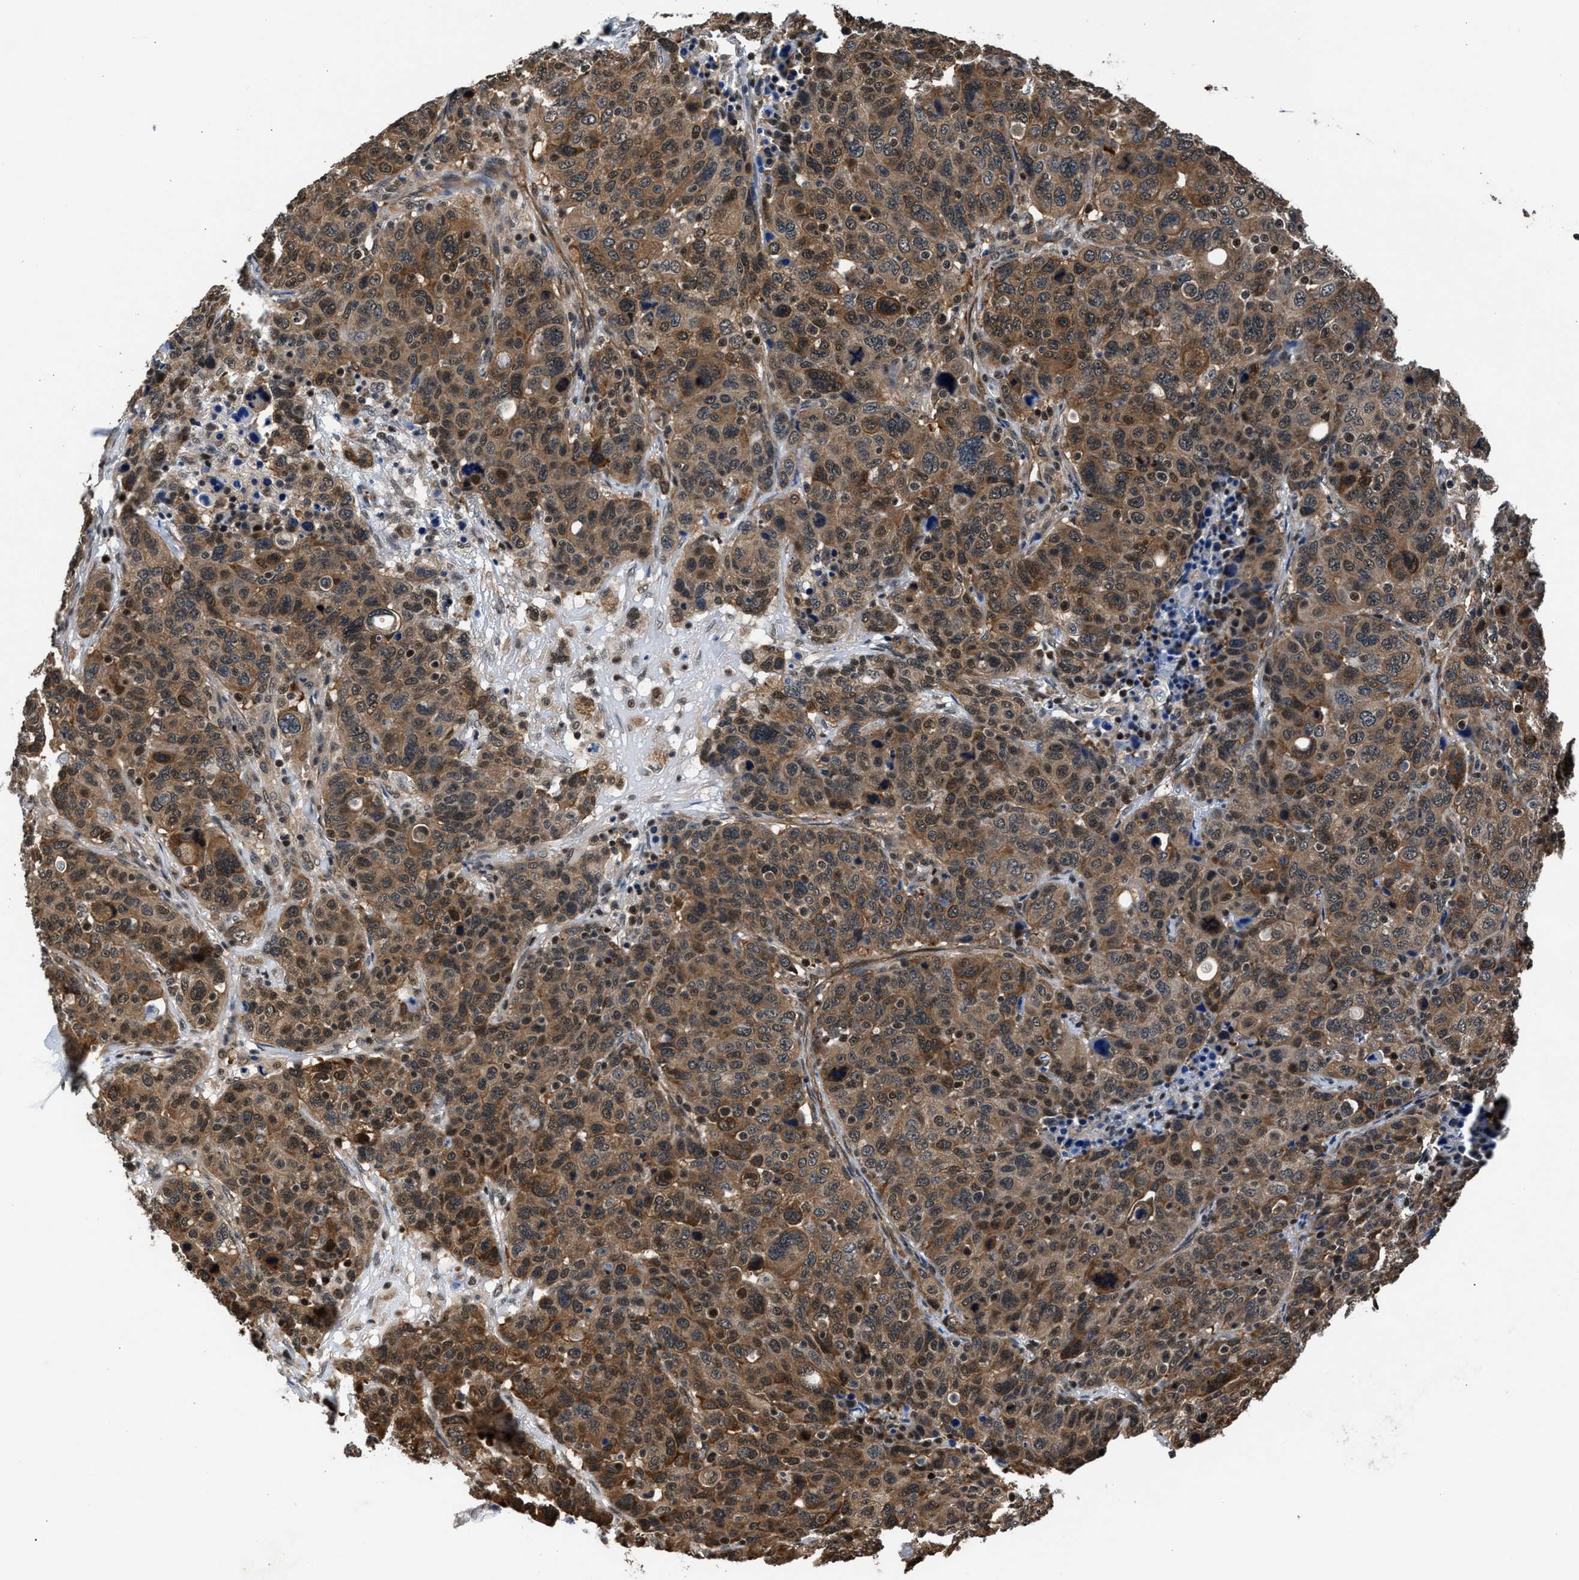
{"staining": {"intensity": "strong", "quantity": ">75%", "location": "cytoplasmic/membranous"}, "tissue": "breast cancer", "cell_type": "Tumor cells", "image_type": "cancer", "snomed": [{"axis": "morphology", "description": "Duct carcinoma"}, {"axis": "topography", "description": "Breast"}], "caption": "Protein analysis of breast cancer (invasive ductal carcinoma) tissue demonstrates strong cytoplasmic/membranous positivity in approximately >75% of tumor cells.", "gene": "RBM33", "patient": {"sex": "female", "age": 37}}